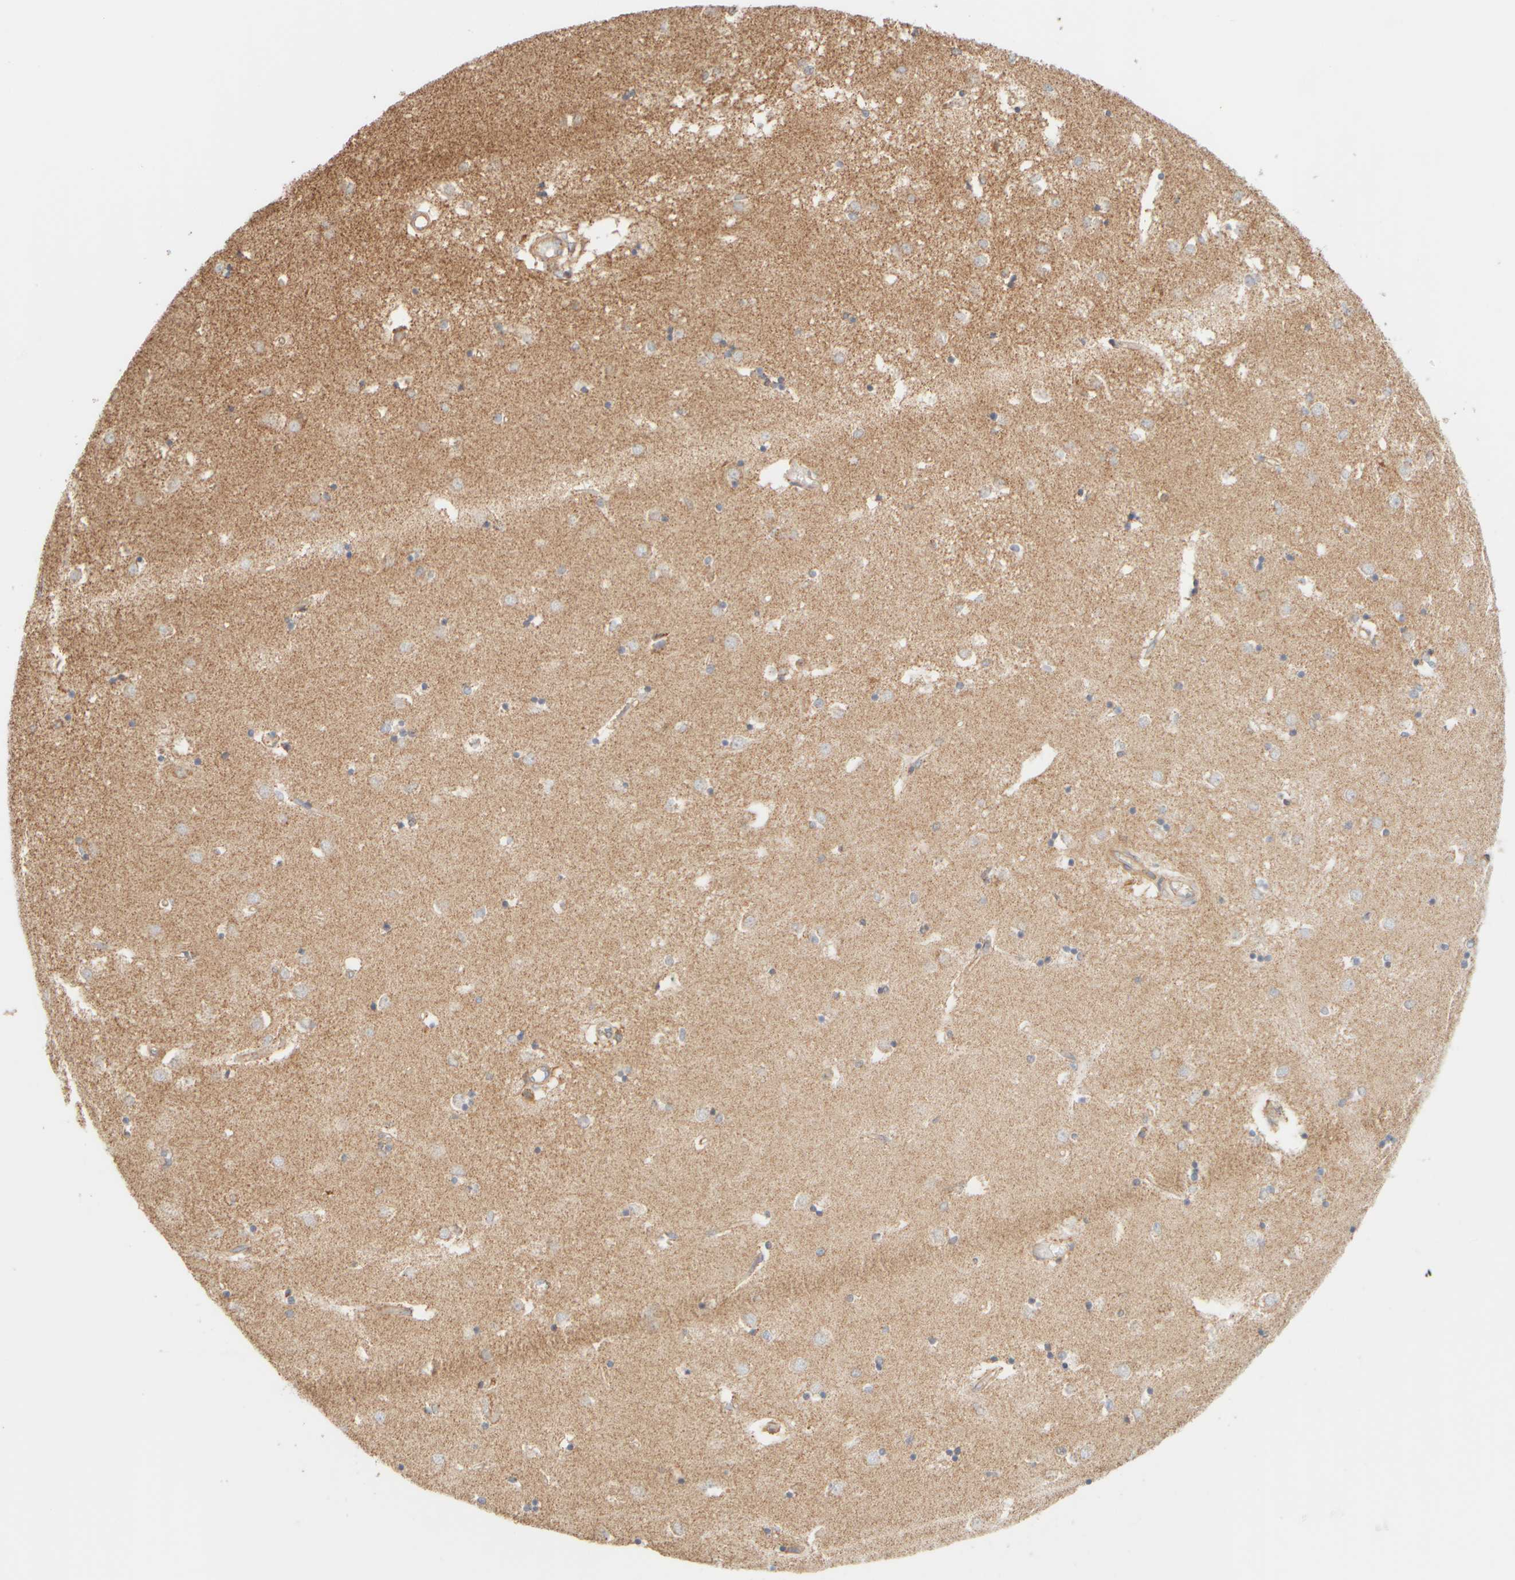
{"staining": {"intensity": "moderate", "quantity": "<25%", "location": "cytoplasmic/membranous"}, "tissue": "caudate", "cell_type": "Glial cells", "image_type": "normal", "snomed": [{"axis": "morphology", "description": "Normal tissue, NOS"}, {"axis": "topography", "description": "Lateral ventricle wall"}], "caption": "Immunohistochemistry histopathology image of normal caudate: human caudate stained using immunohistochemistry (IHC) exhibits low levels of moderate protein expression localized specifically in the cytoplasmic/membranous of glial cells, appearing as a cytoplasmic/membranous brown color.", "gene": "APBB2", "patient": {"sex": "male", "age": 45}}